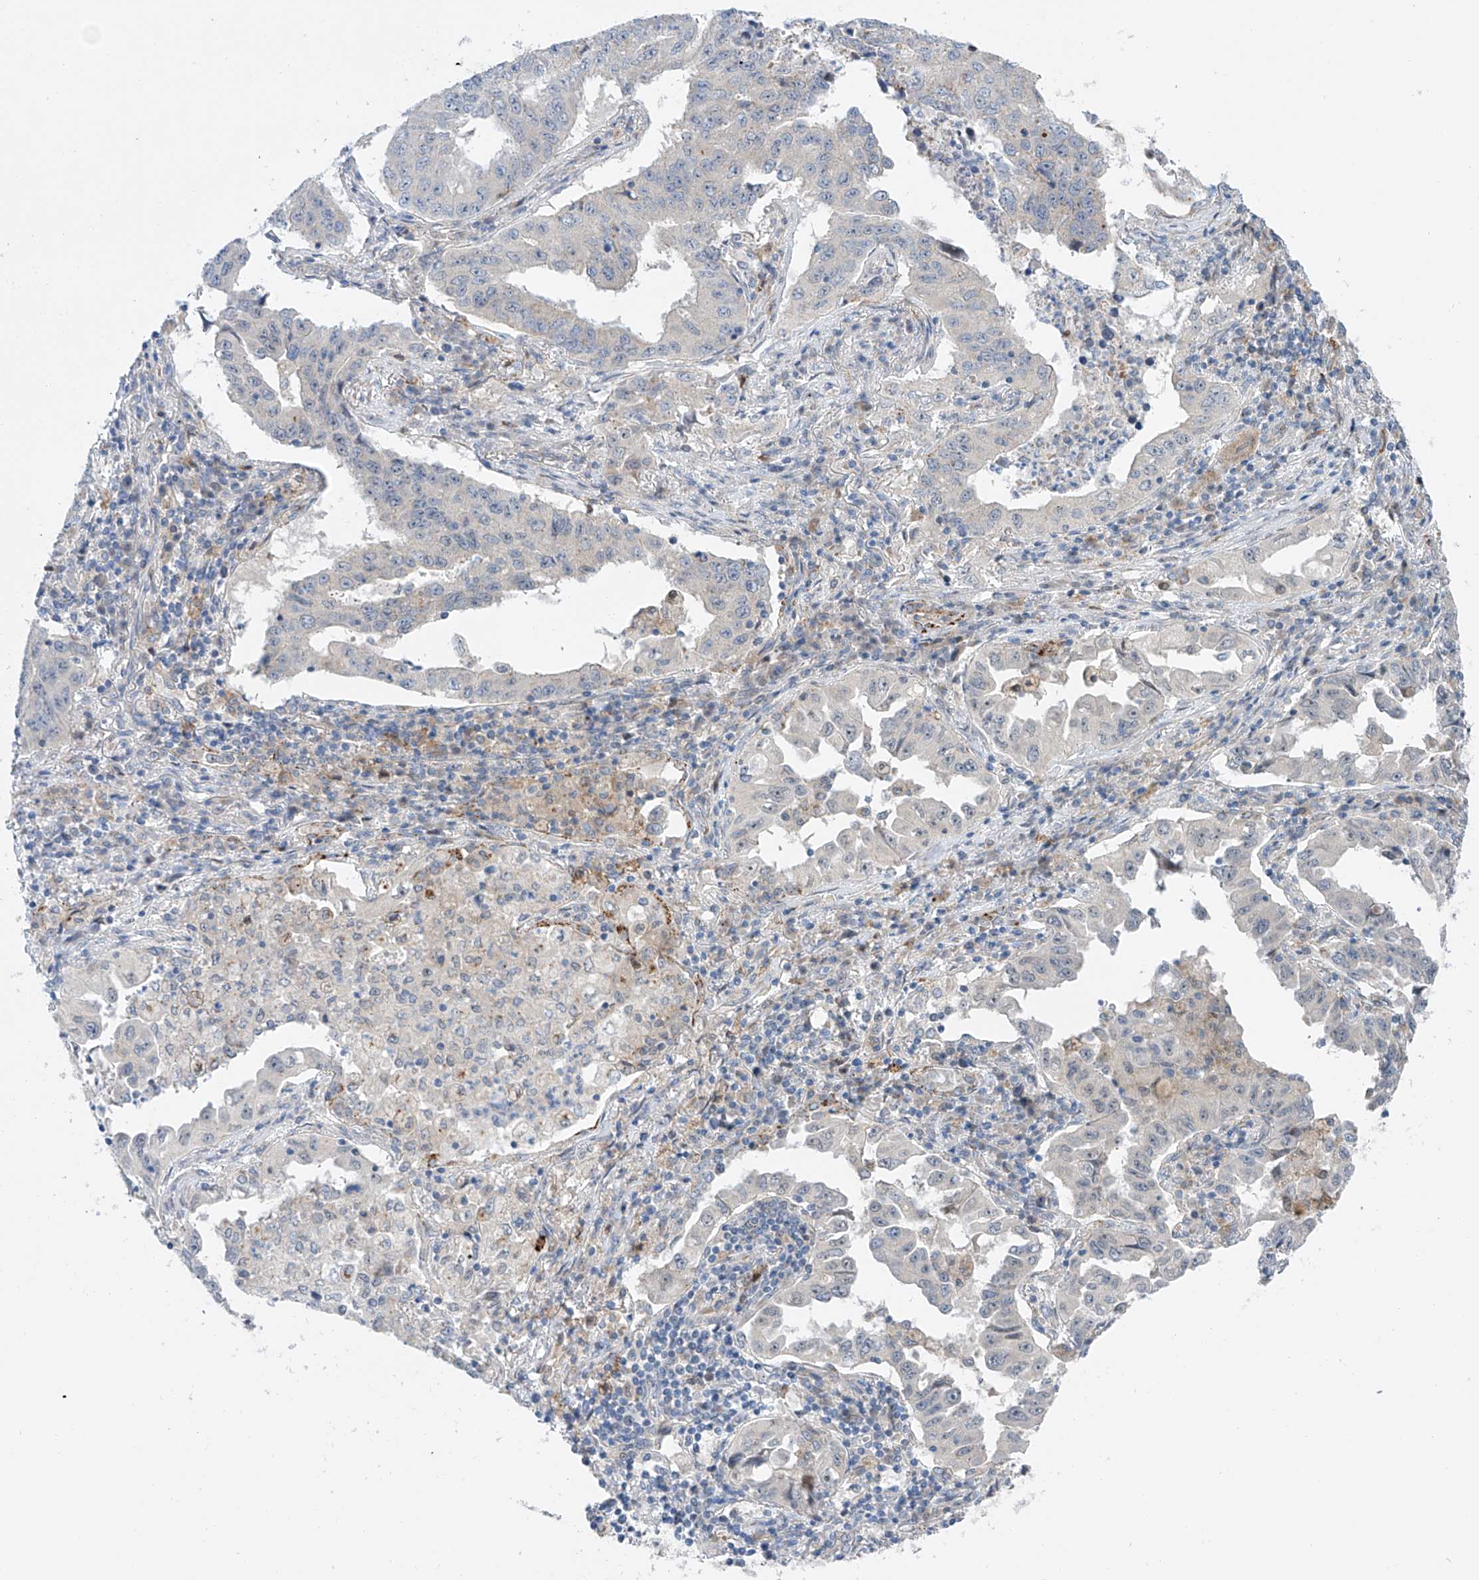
{"staining": {"intensity": "negative", "quantity": "none", "location": "none"}, "tissue": "lung cancer", "cell_type": "Tumor cells", "image_type": "cancer", "snomed": [{"axis": "morphology", "description": "Adenocarcinoma, NOS"}, {"axis": "topography", "description": "Lung"}], "caption": "Lung adenocarcinoma was stained to show a protein in brown. There is no significant positivity in tumor cells.", "gene": "CLDND1", "patient": {"sex": "female", "age": 51}}